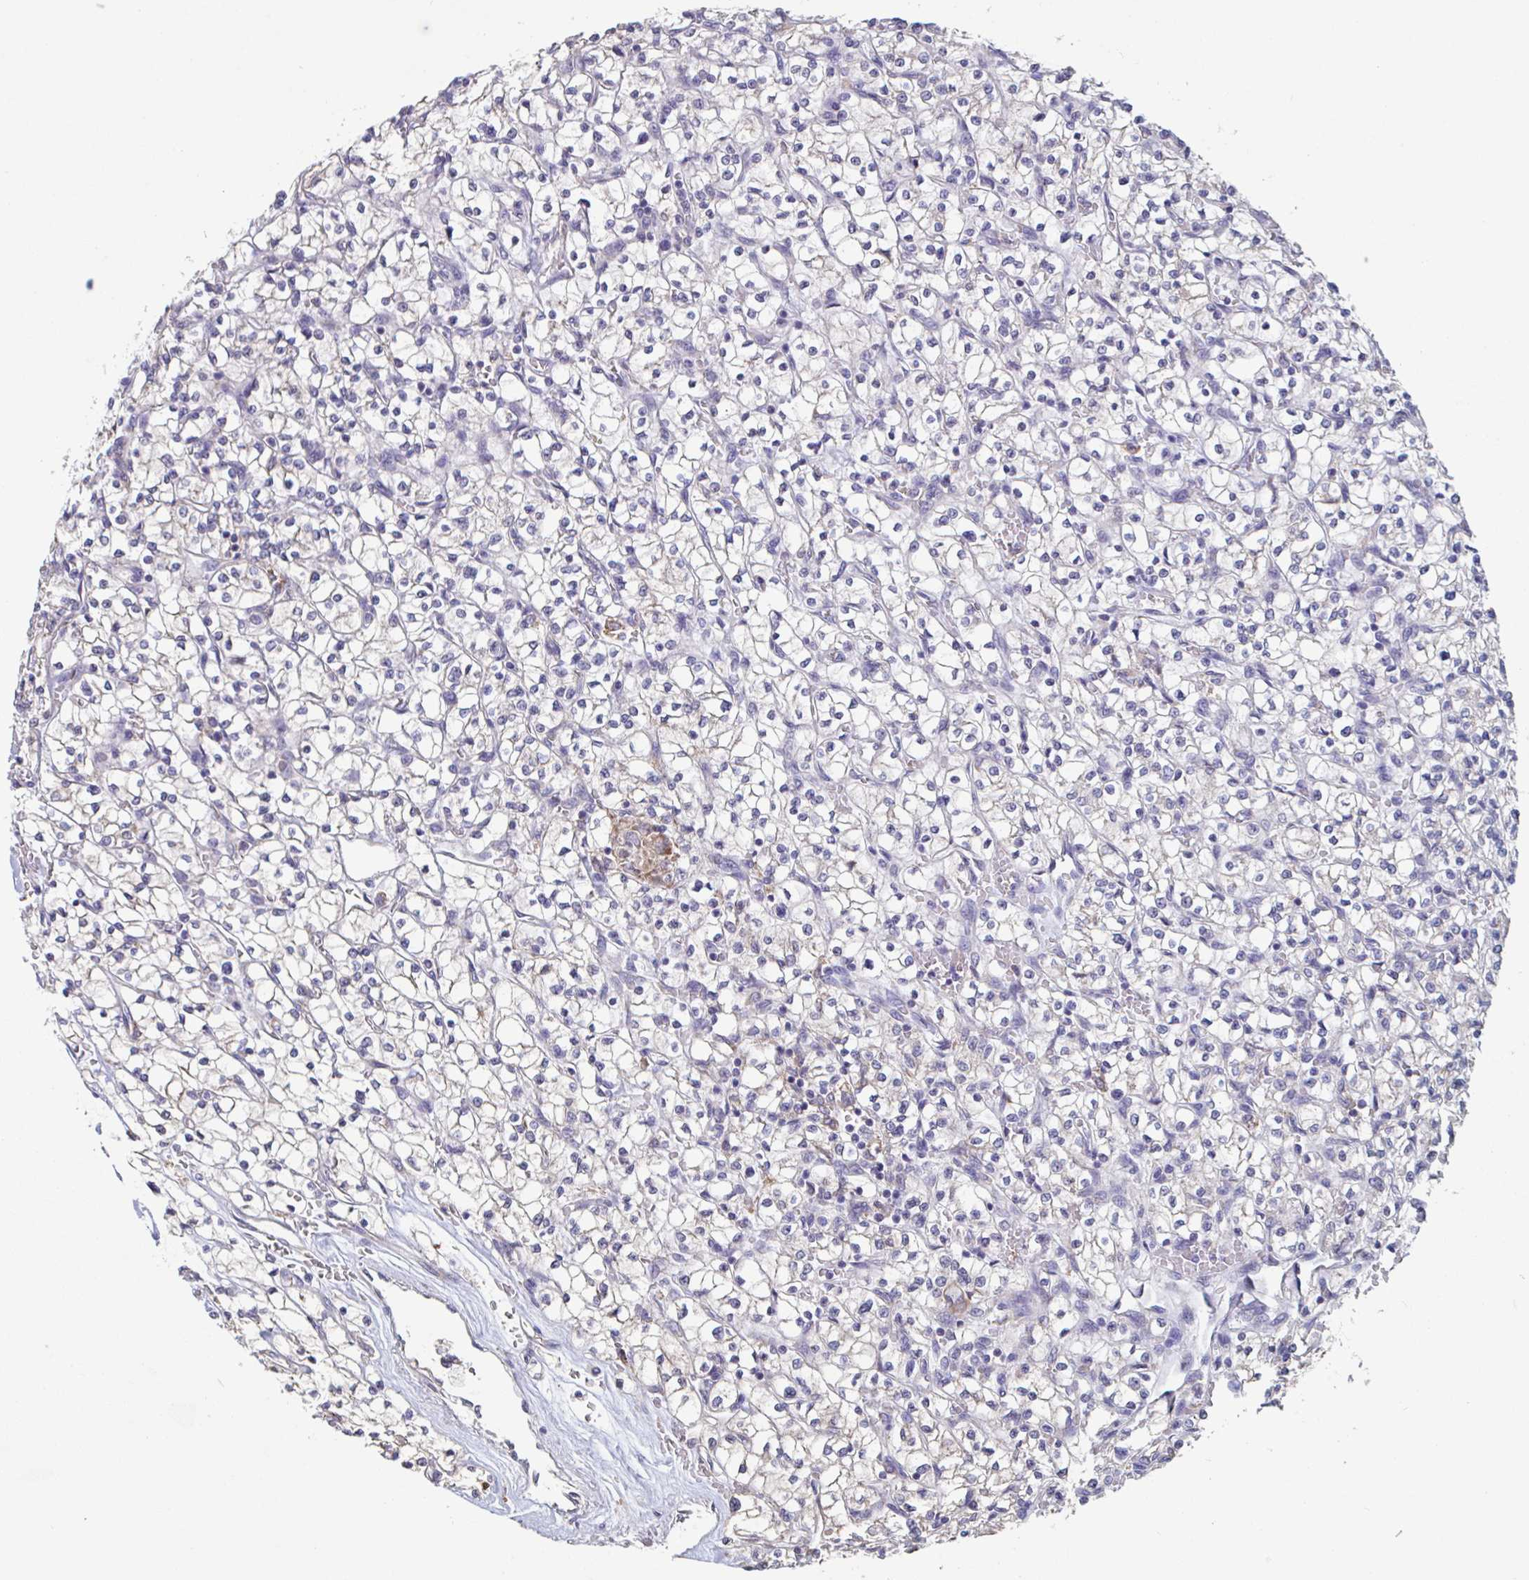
{"staining": {"intensity": "negative", "quantity": "none", "location": "none"}, "tissue": "renal cancer", "cell_type": "Tumor cells", "image_type": "cancer", "snomed": [{"axis": "morphology", "description": "Adenocarcinoma, NOS"}, {"axis": "topography", "description": "Kidney"}], "caption": "Tumor cells are negative for brown protein staining in renal adenocarcinoma.", "gene": "SNX8", "patient": {"sex": "female", "age": 64}}